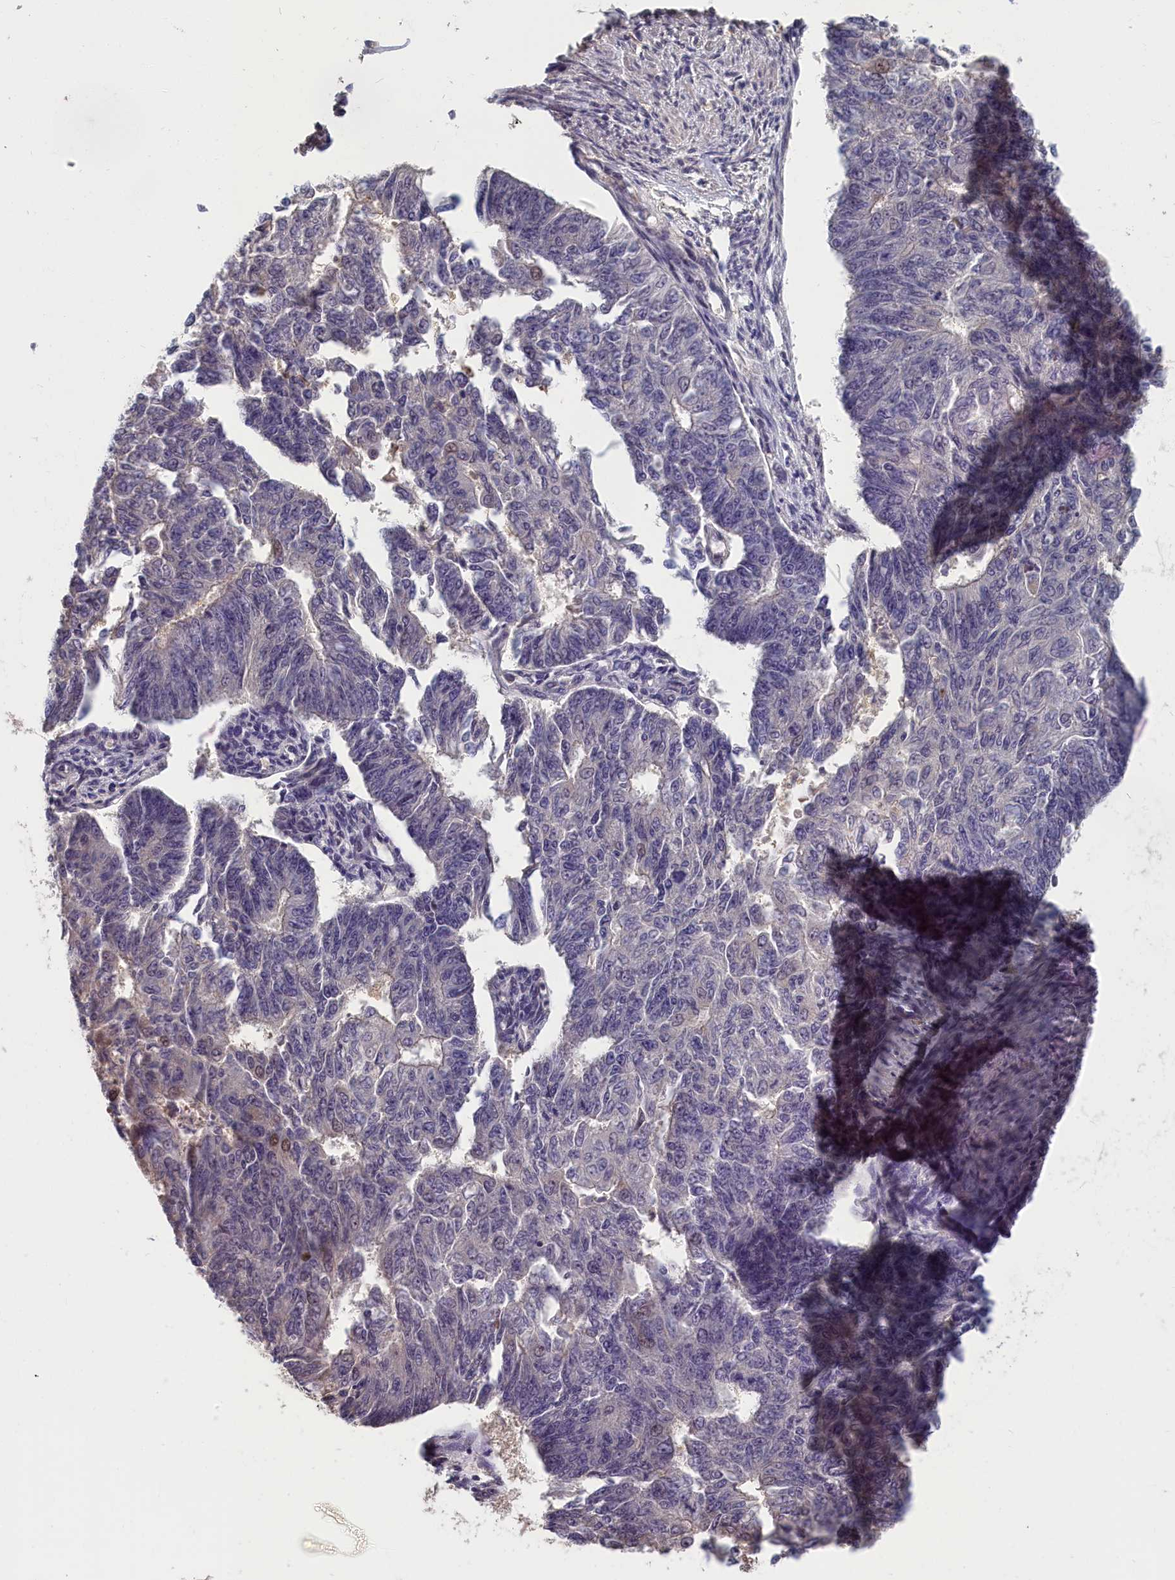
{"staining": {"intensity": "negative", "quantity": "none", "location": "none"}, "tissue": "endometrial cancer", "cell_type": "Tumor cells", "image_type": "cancer", "snomed": [{"axis": "morphology", "description": "Adenocarcinoma, NOS"}, {"axis": "topography", "description": "Endometrium"}], "caption": "The immunohistochemistry (IHC) image has no significant positivity in tumor cells of endometrial adenocarcinoma tissue.", "gene": "TMEM116", "patient": {"sex": "female", "age": 32}}